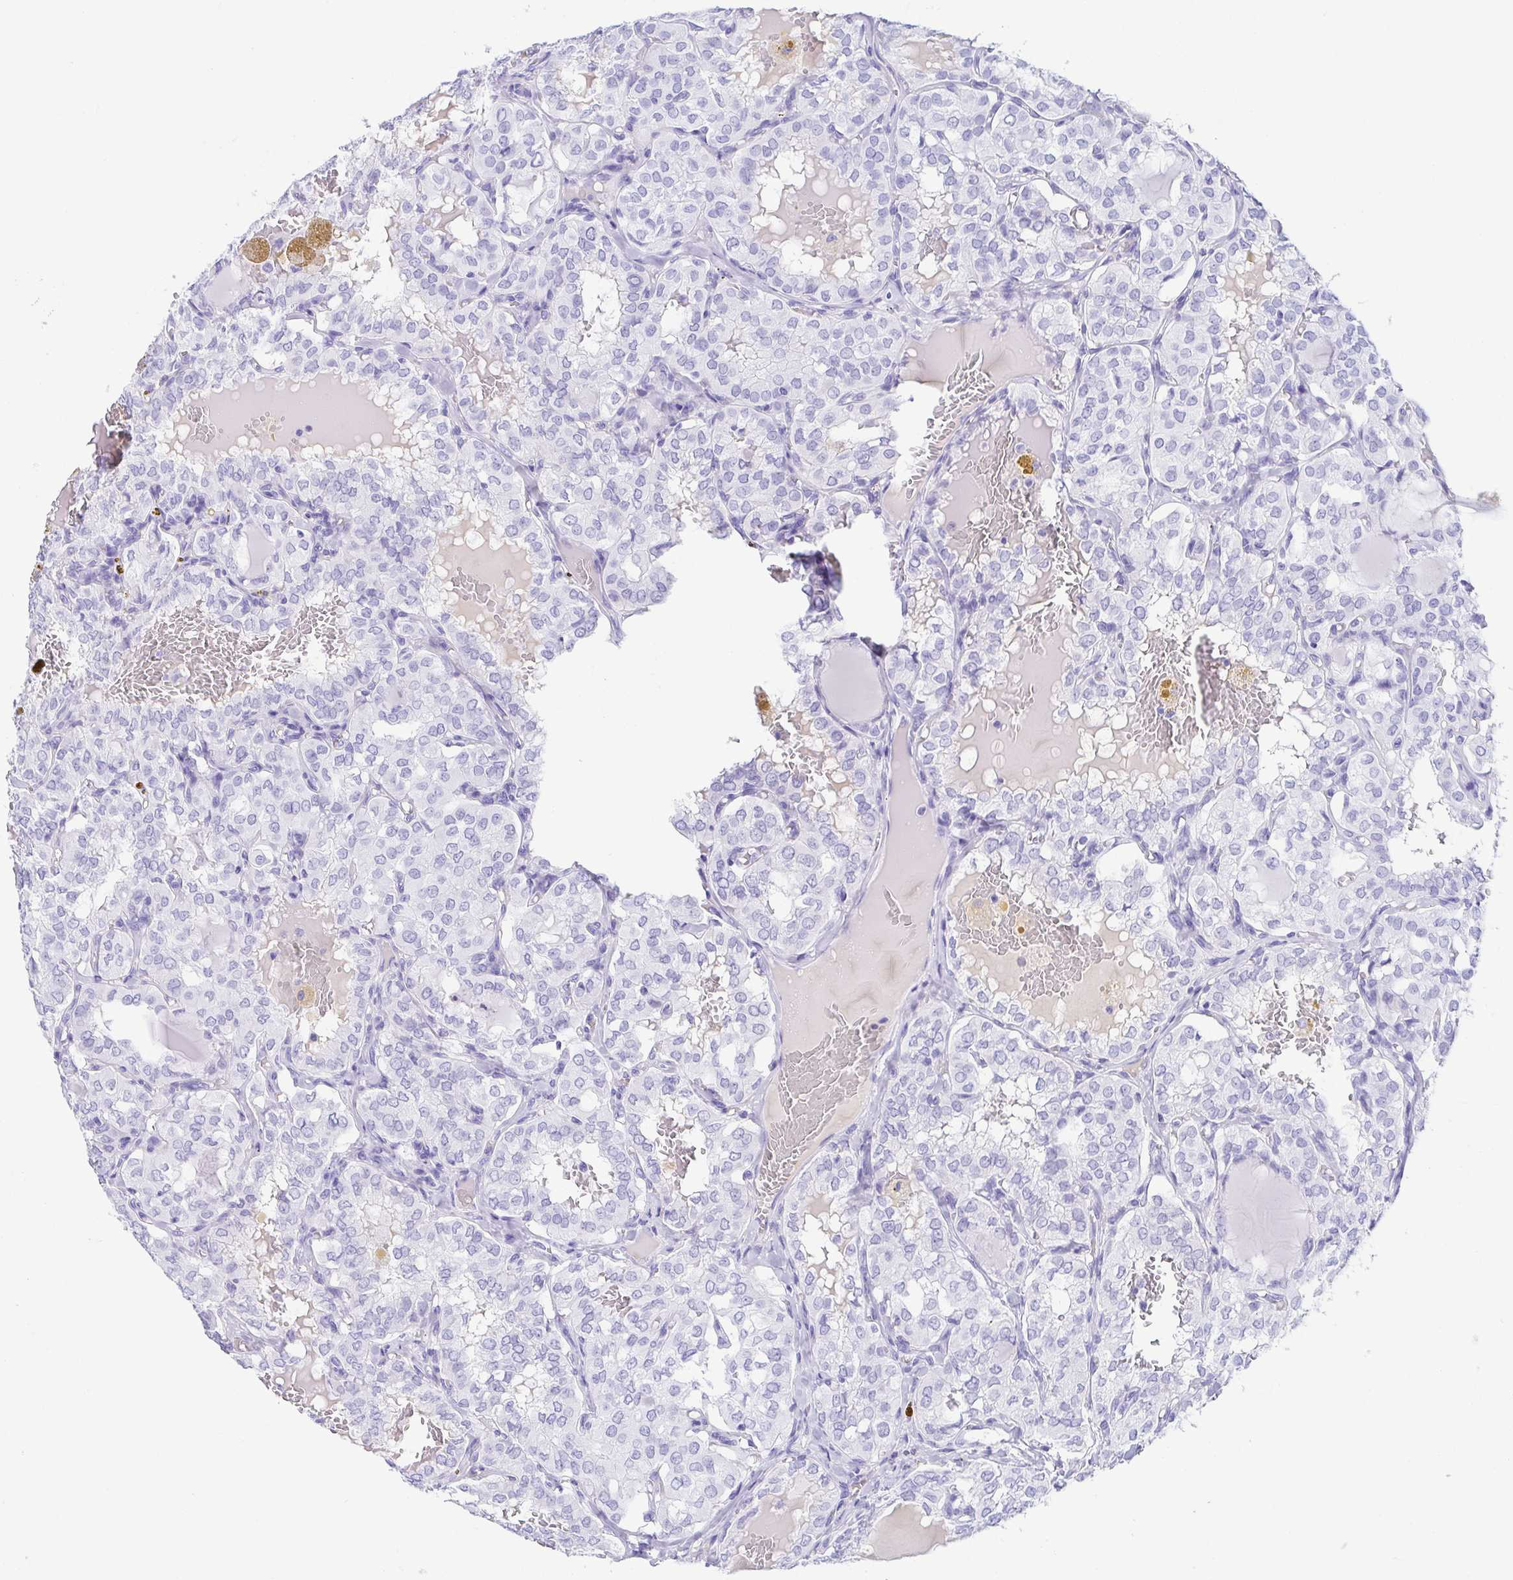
{"staining": {"intensity": "negative", "quantity": "none", "location": "none"}, "tissue": "thyroid cancer", "cell_type": "Tumor cells", "image_type": "cancer", "snomed": [{"axis": "morphology", "description": "Papillary adenocarcinoma, NOS"}, {"axis": "topography", "description": "Thyroid gland"}], "caption": "A histopathology image of thyroid cancer stained for a protein exhibits no brown staining in tumor cells.", "gene": "GKN1", "patient": {"sex": "male", "age": 20}}